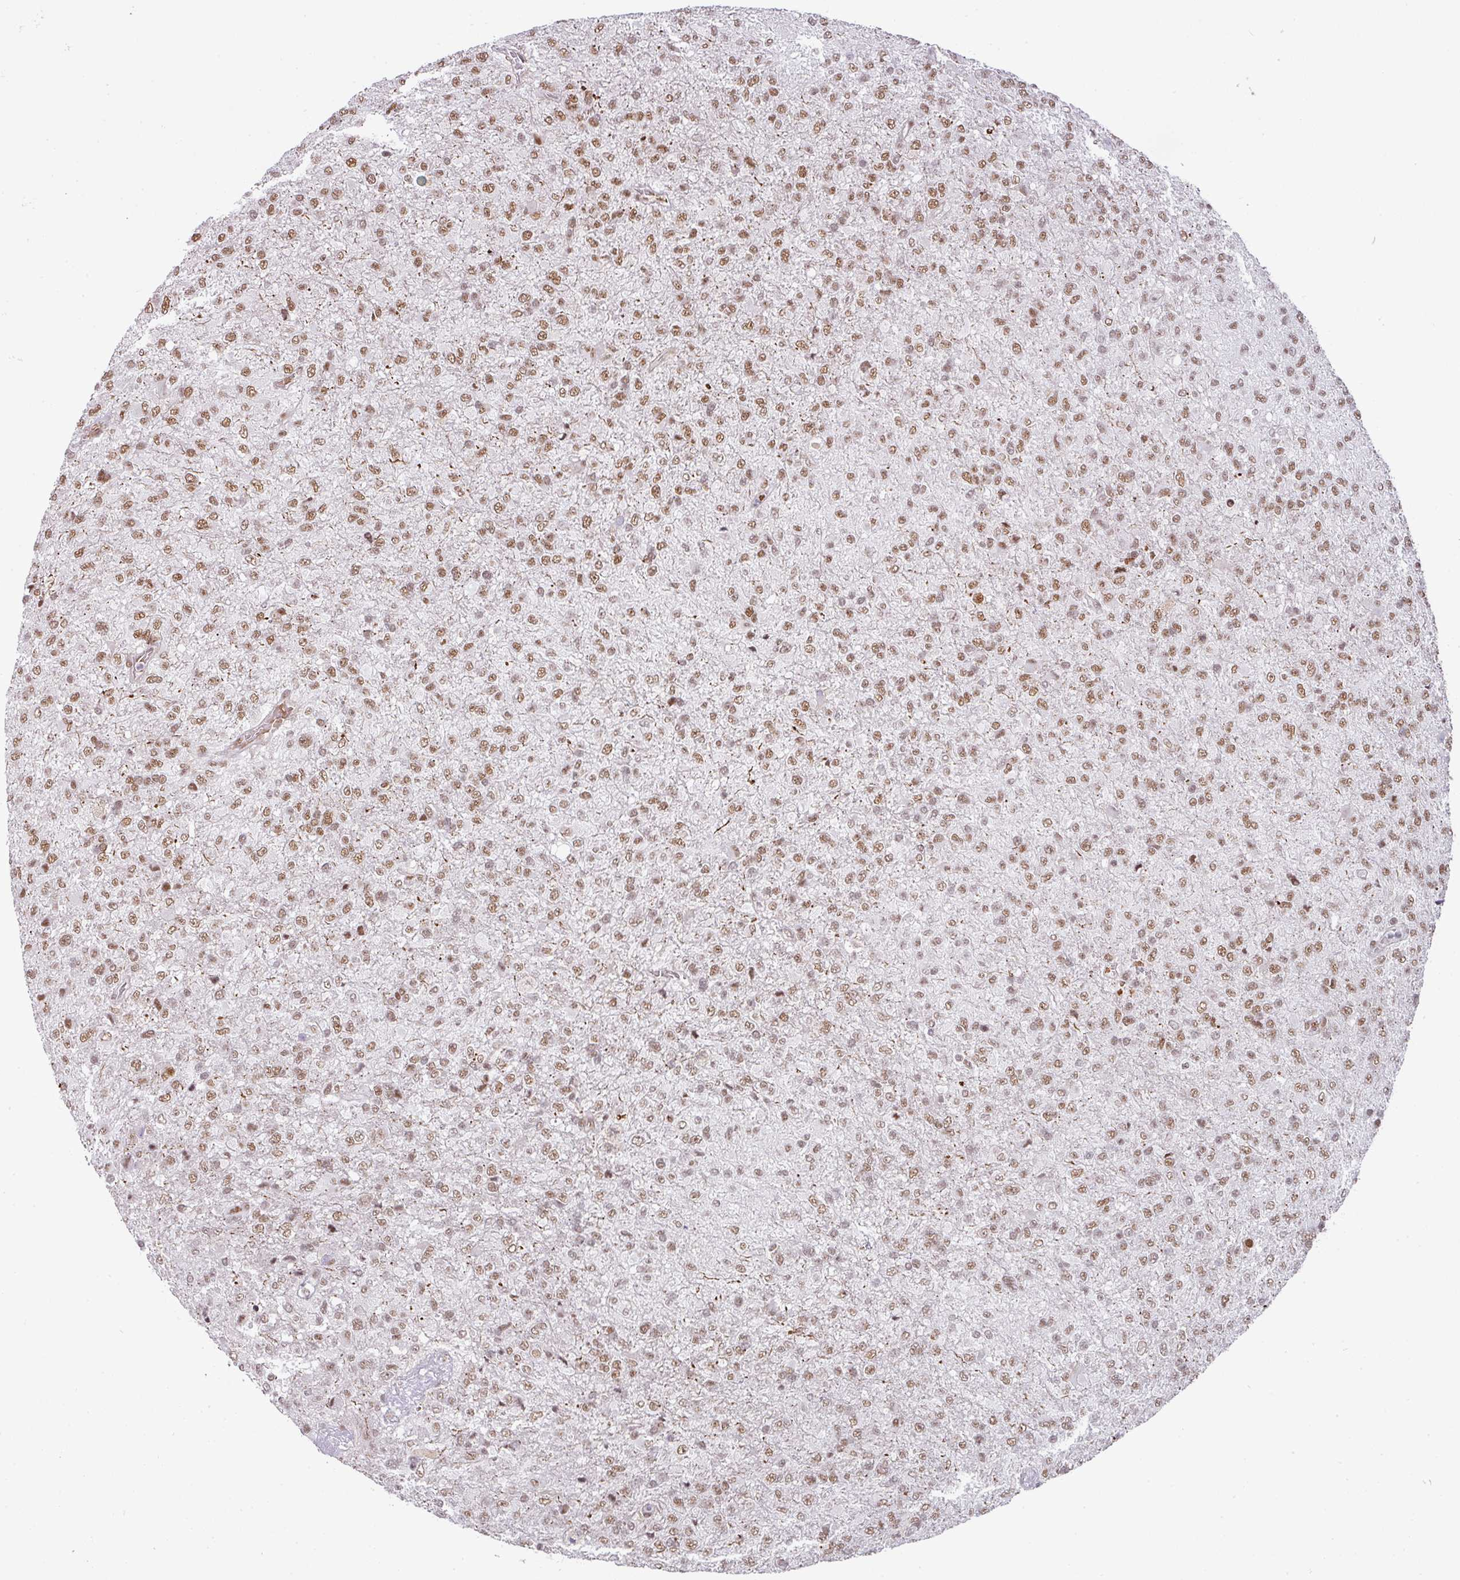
{"staining": {"intensity": "moderate", "quantity": ">75%", "location": "nuclear"}, "tissue": "glioma", "cell_type": "Tumor cells", "image_type": "cancer", "snomed": [{"axis": "morphology", "description": "Glioma, malignant, High grade"}, {"axis": "topography", "description": "Brain"}], "caption": "This is an image of immunohistochemistry staining of malignant high-grade glioma, which shows moderate staining in the nuclear of tumor cells.", "gene": "NCOA5", "patient": {"sex": "female", "age": 74}}